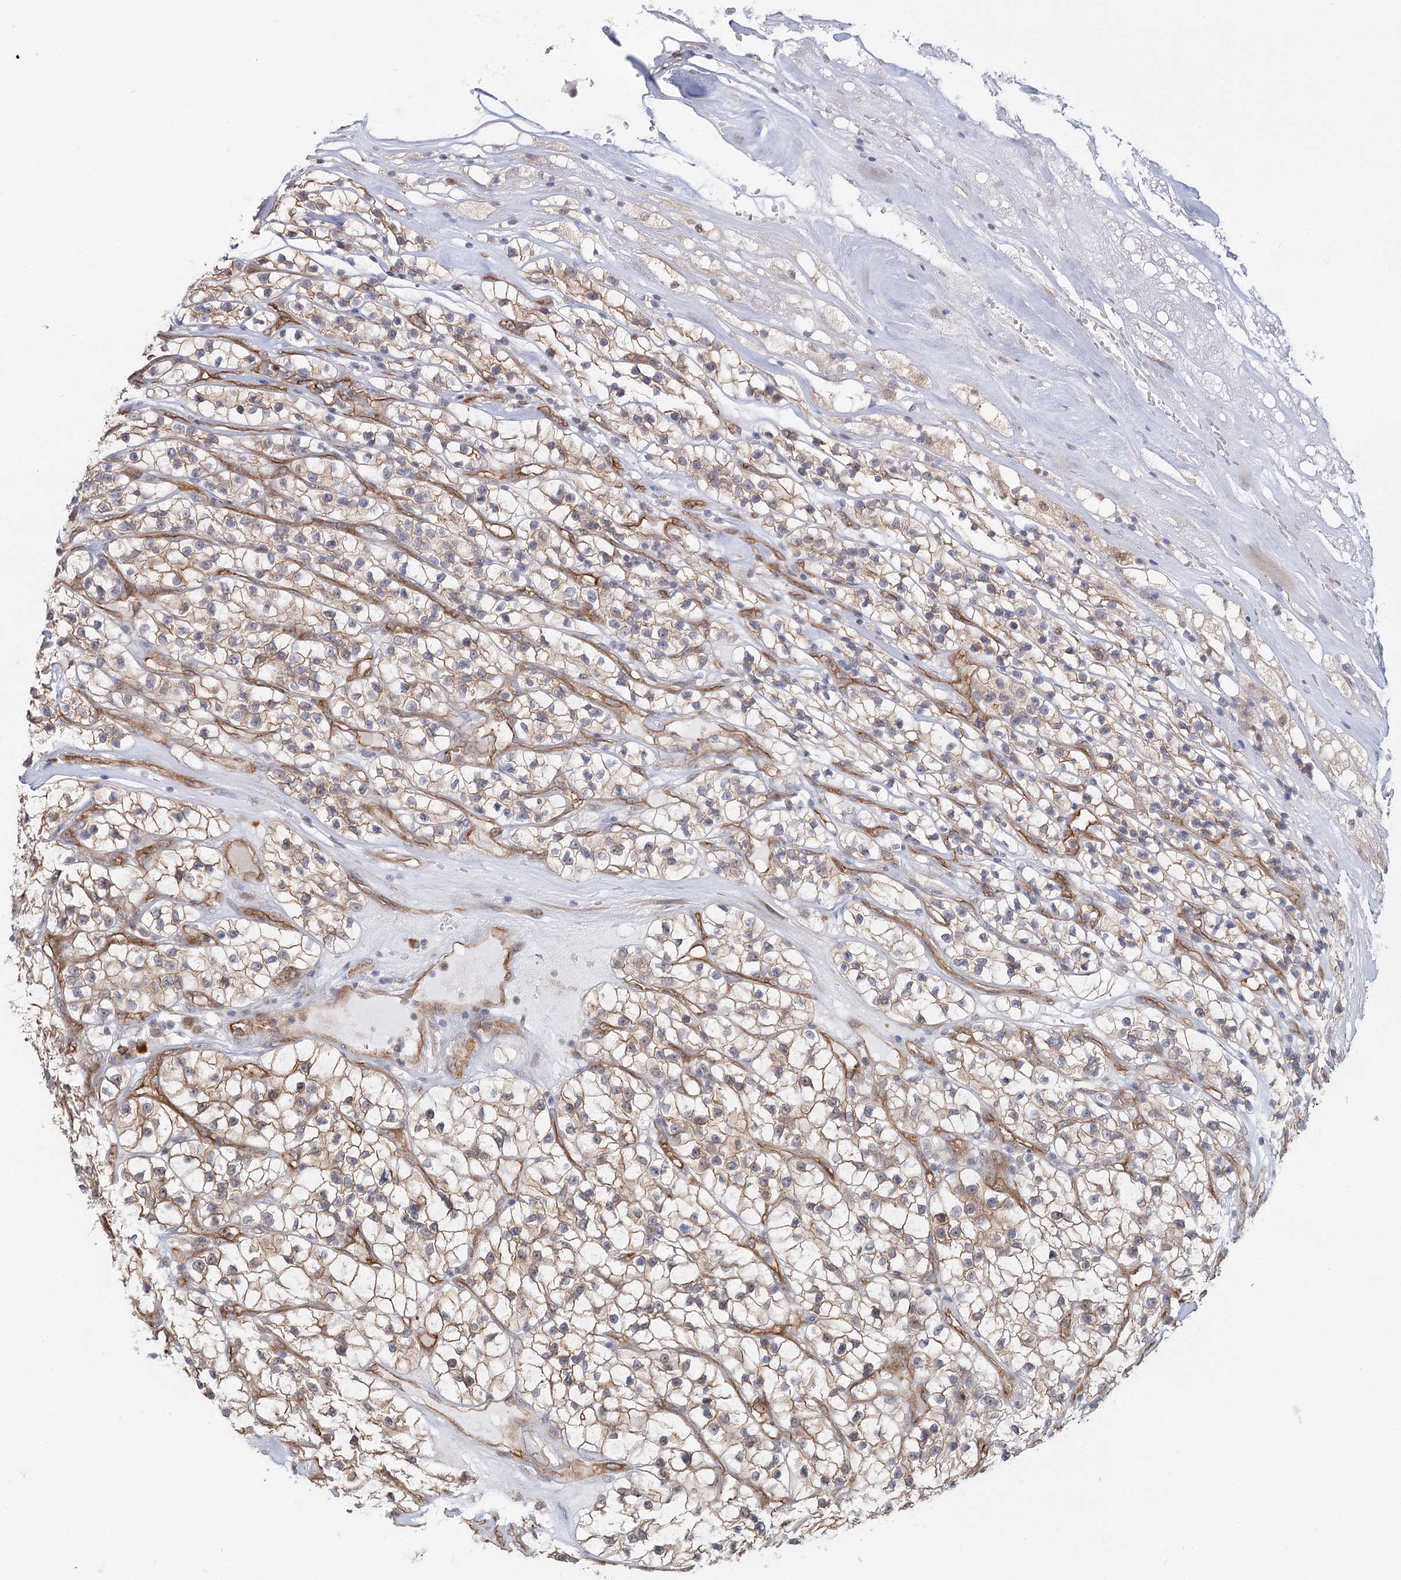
{"staining": {"intensity": "weak", "quantity": ">75%", "location": "cytoplasmic/membranous"}, "tissue": "renal cancer", "cell_type": "Tumor cells", "image_type": "cancer", "snomed": [{"axis": "morphology", "description": "Adenocarcinoma, NOS"}, {"axis": "topography", "description": "Kidney"}], "caption": "Human renal cancer (adenocarcinoma) stained with a protein marker displays weak staining in tumor cells.", "gene": "RPP14", "patient": {"sex": "female", "age": 57}}